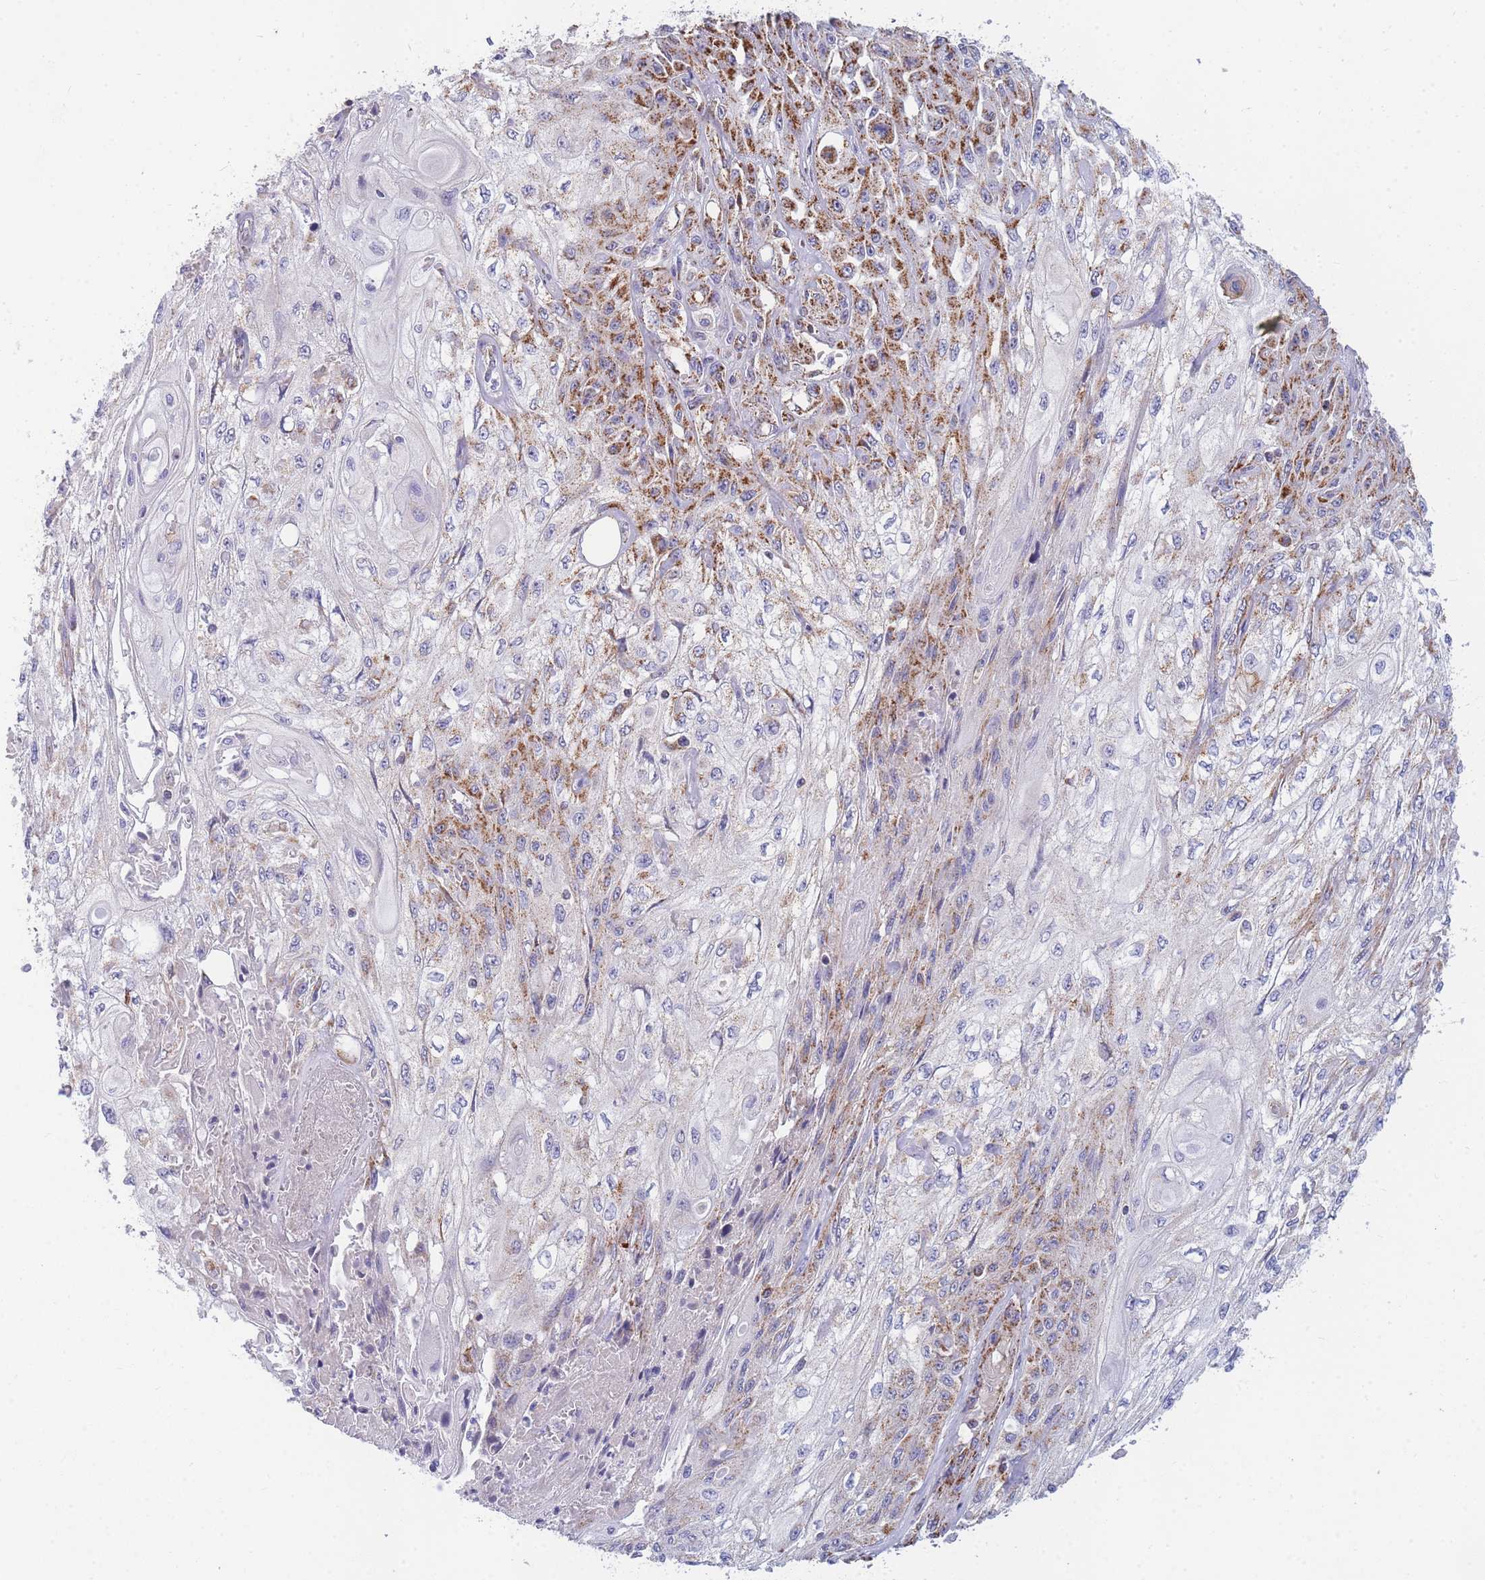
{"staining": {"intensity": "strong", "quantity": "25%-75%", "location": "cytoplasmic/membranous"}, "tissue": "skin cancer", "cell_type": "Tumor cells", "image_type": "cancer", "snomed": [{"axis": "morphology", "description": "Squamous cell carcinoma, NOS"}, {"axis": "morphology", "description": "Squamous cell carcinoma, metastatic, NOS"}, {"axis": "topography", "description": "Skin"}, {"axis": "topography", "description": "Lymph node"}], "caption": "A brown stain highlights strong cytoplasmic/membranous positivity of a protein in human squamous cell carcinoma (skin) tumor cells. The staining was performed using DAB, with brown indicating positive protein expression. Nuclei are stained blue with hematoxylin.", "gene": "MRPS11", "patient": {"sex": "male", "age": 75}}